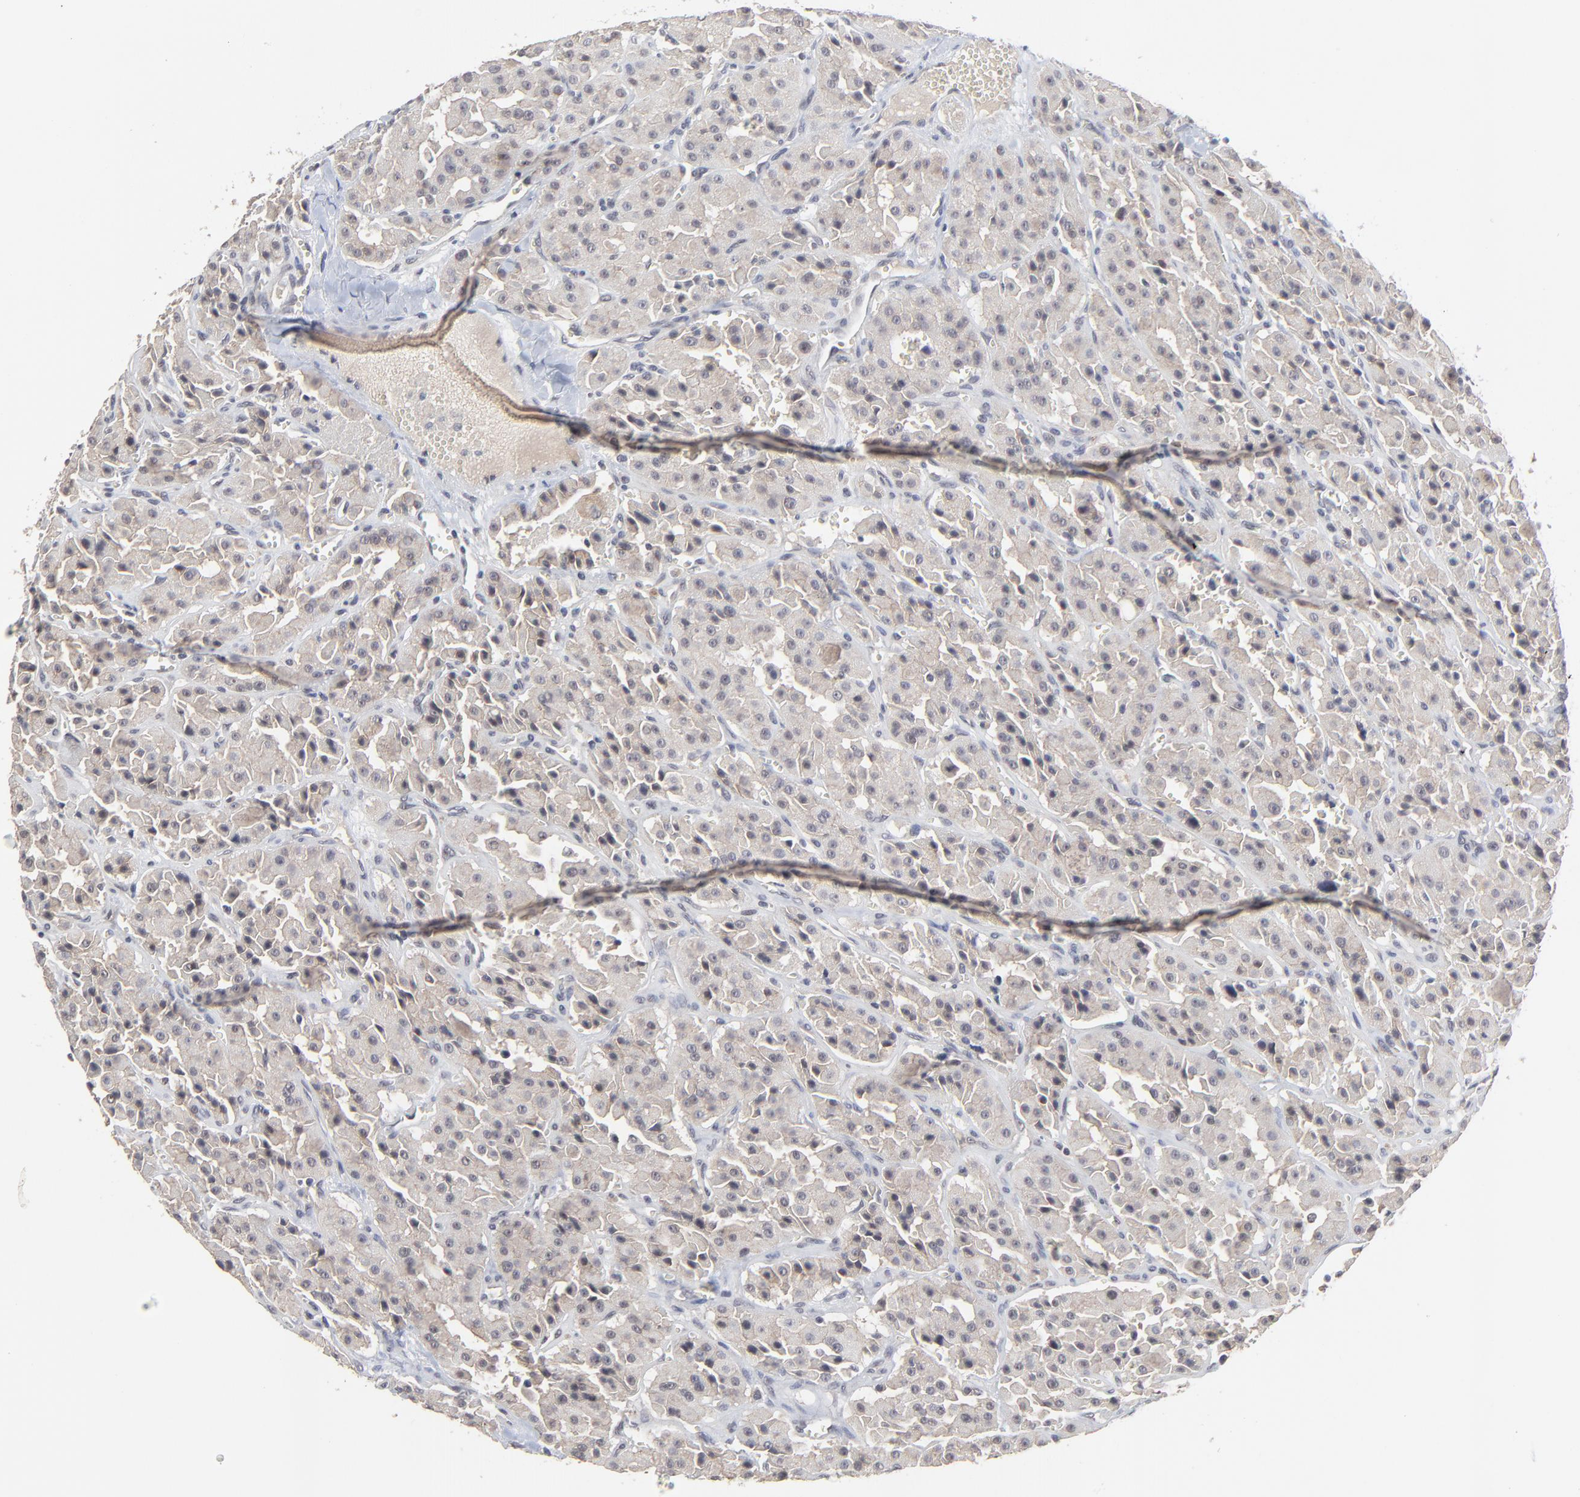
{"staining": {"intensity": "weak", "quantity": ">75%", "location": "cytoplasmic/membranous"}, "tissue": "thyroid cancer", "cell_type": "Tumor cells", "image_type": "cancer", "snomed": [{"axis": "morphology", "description": "Carcinoma, NOS"}, {"axis": "topography", "description": "Thyroid gland"}], "caption": "IHC image of human thyroid cancer (carcinoma) stained for a protein (brown), which displays low levels of weak cytoplasmic/membranous expression in approximately >75% of tumor cells.", "gene": "FAM199X", "patient": {"sex": "male", "age": 76}}